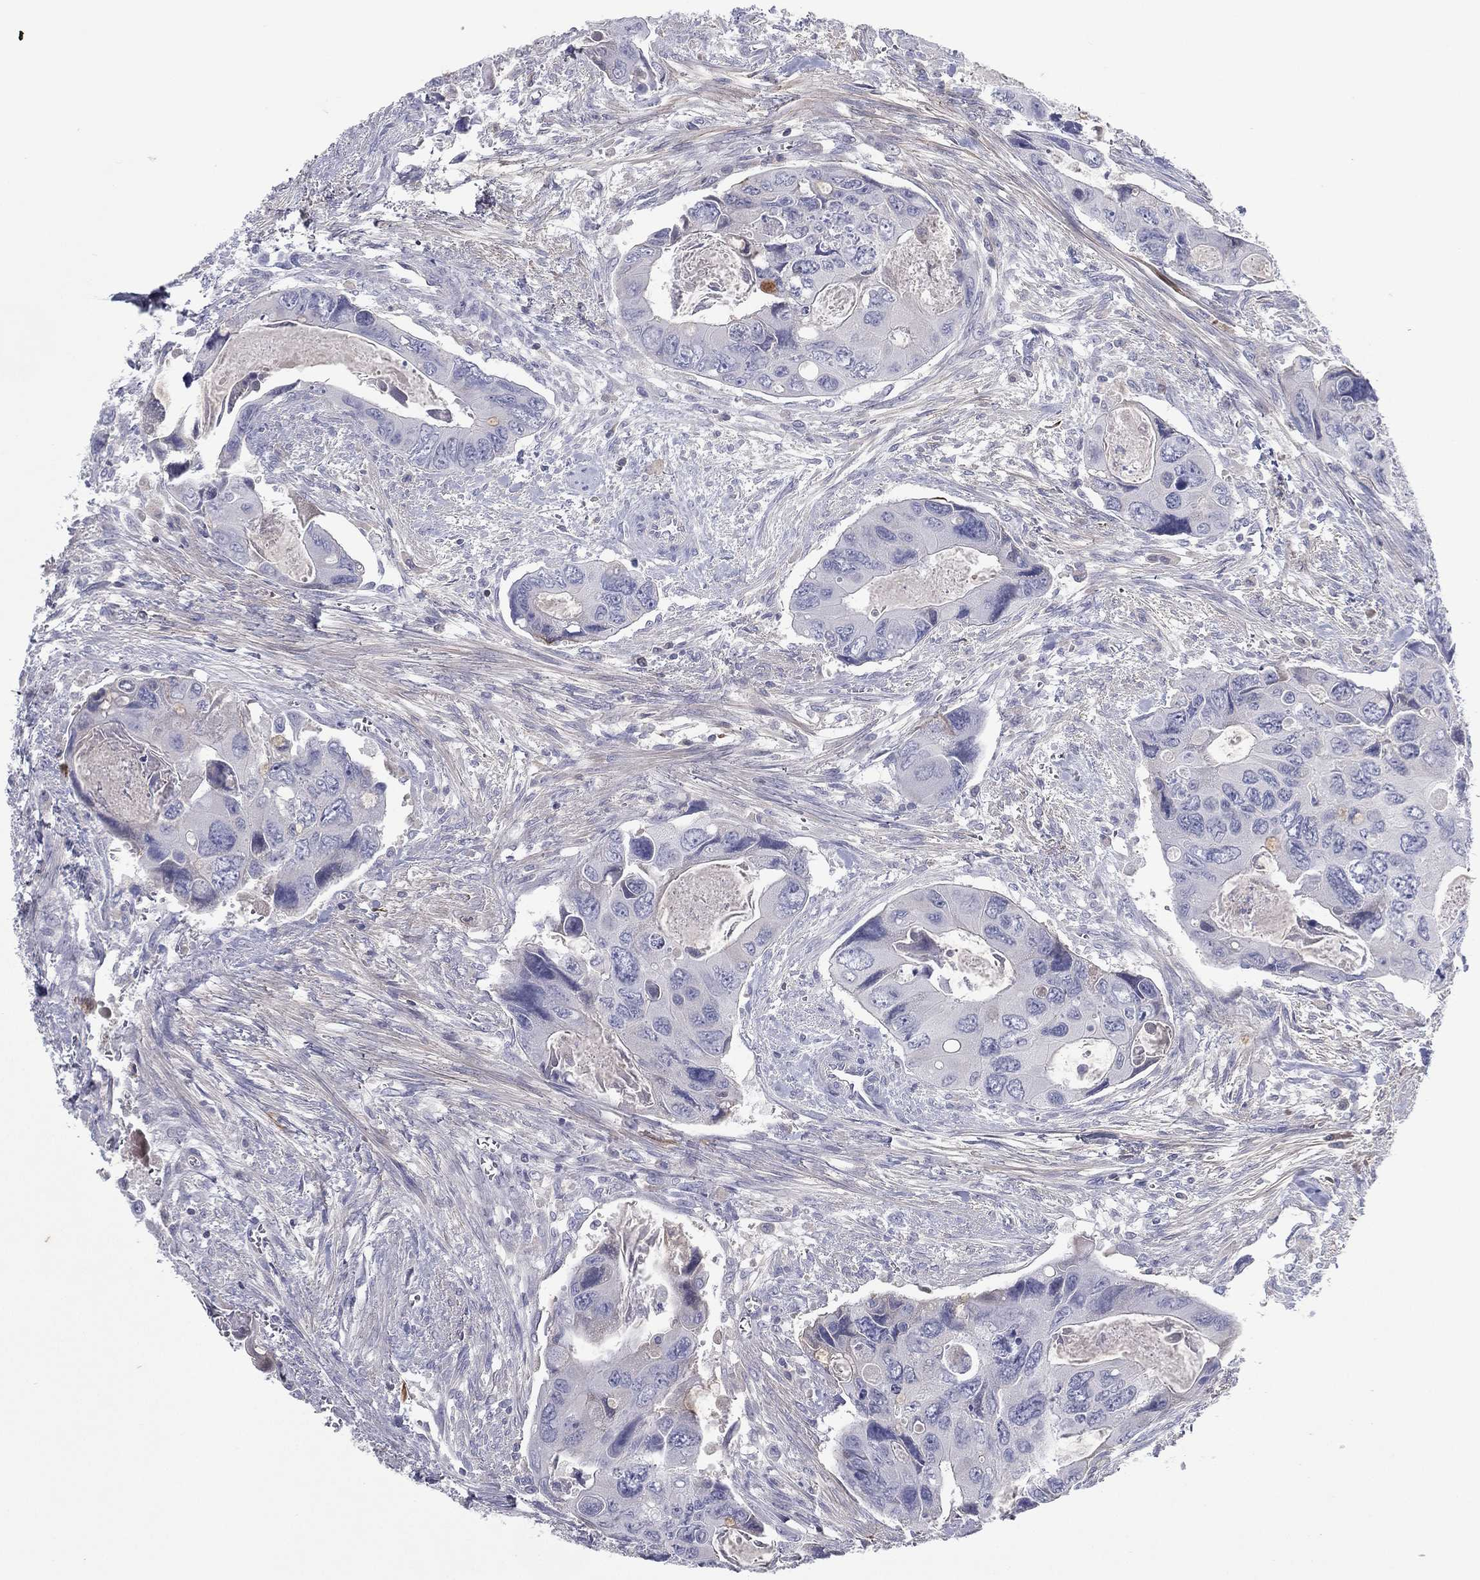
{"staining": {"intensity": "negative", "quantity": "none", "location": "none"}, "tissue": "colorectal cancer", "cell_type": "Tumor cells", "image_type": "cancer", "snomed": [{"axis": "morphology", "description": "Adenocarcinoma, NOS"}, {"axis": "topography", "description": "Rectum"}], "caption": "Protein analysis of colorectal adenocarcinoma reveals no significant staining in tumor cells.", "gene": "CPT1B", "patient": {"sex": "male", "age": 62}}